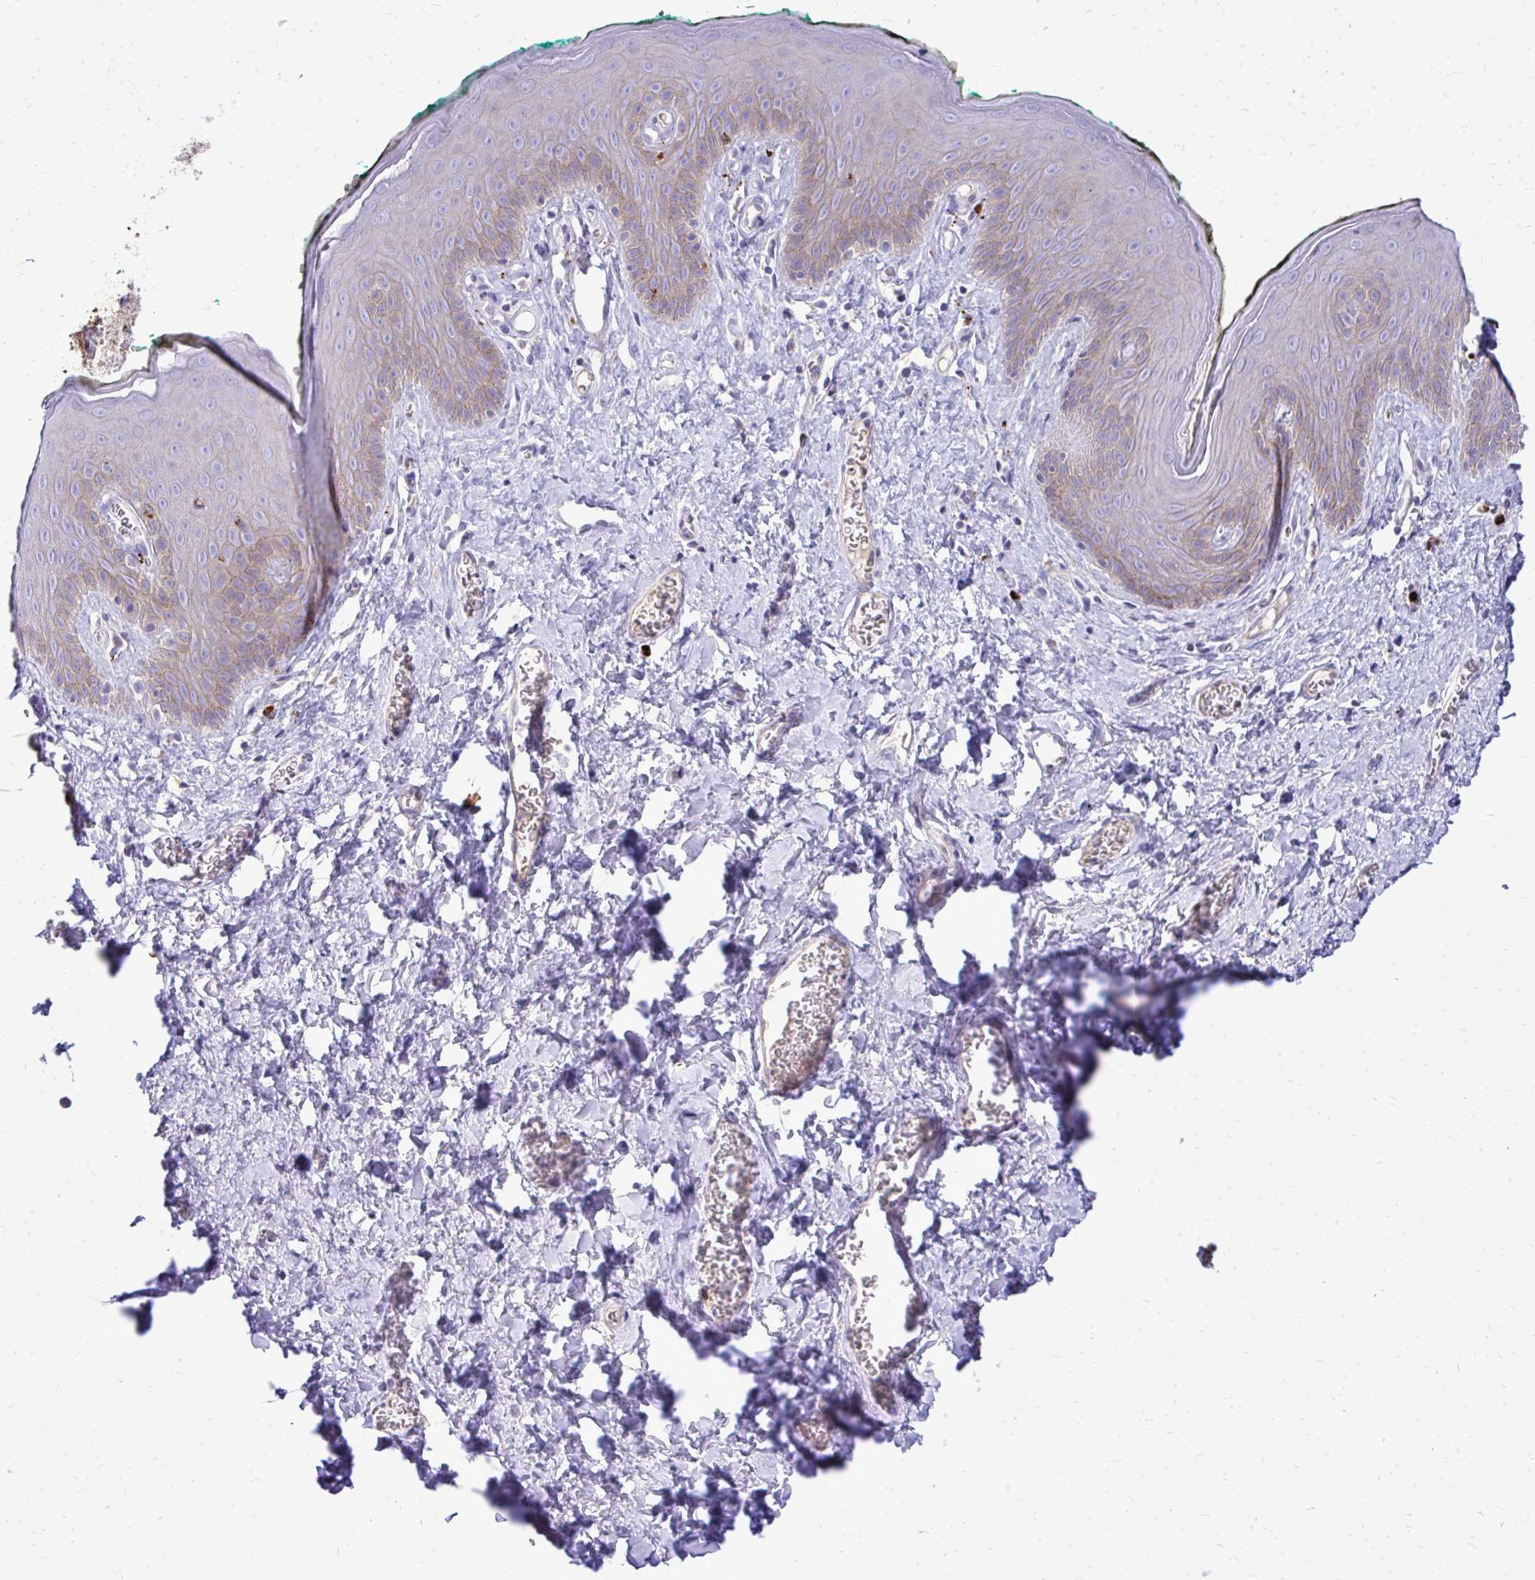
{"staining": {"intensity": "weak", "quantity": "<25%", "location": "cytoplasmic/membranous"}, "tissue": "skin", "cell_type": "Epidermal cells", "image_type": "normal", "snomed": [{"axis": "morphology", "description": "Normal tissue, NOS"}, {"axis": "topography", "description": "Vulva"}, {"axis": "topography", "description": "Peripheral nerve tissue"}], "caption": "DAB immunohistochemical staining of benign skin displays no significant staining in epidermal cells.", "gene": "TP53I11", "patient": {"sex": "female", "age": 66}}